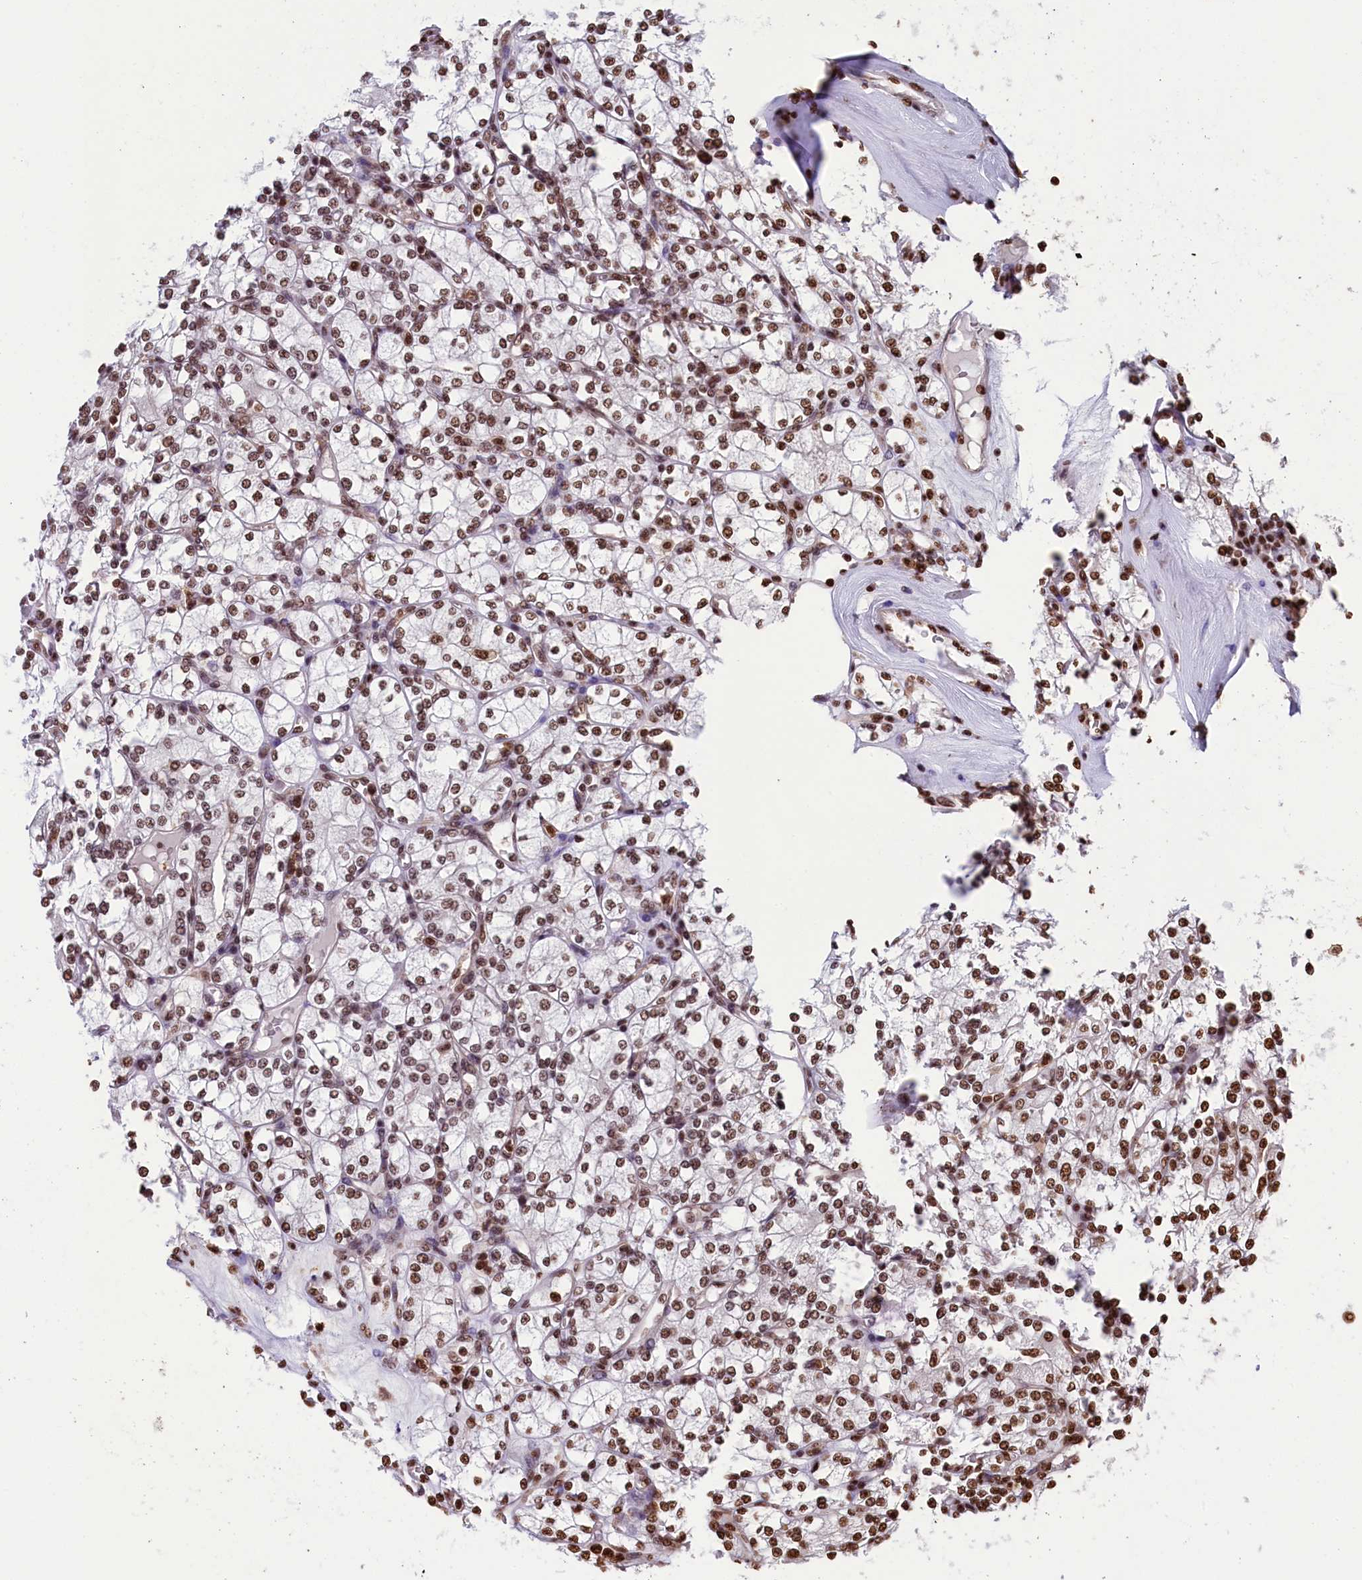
{"staining": {"intensity": "strong", "quantity": ">75%", "location": "nuclear"}, "tissue": "renal cancer", "cell_type": "Tumor cells", "image_type": "cancer", "snomed": [{"axis": "morphology", "description": "Adenocarcinoma, NOS"}, {"axis": "topography", "description": "Kidney"}], "caption": "Tumor cells show strong nuclear staining in about >75% of cells in renal cancer (adenocarcinoma). The staining is performed using DAB (3,3'-diaminobenzidine) brown chromogen to label protein expression. The nuclei are counter-stained blue using hematoxylin.", "gene": "SNRPD2", "patient": {"sex": "male", "age": 77}}